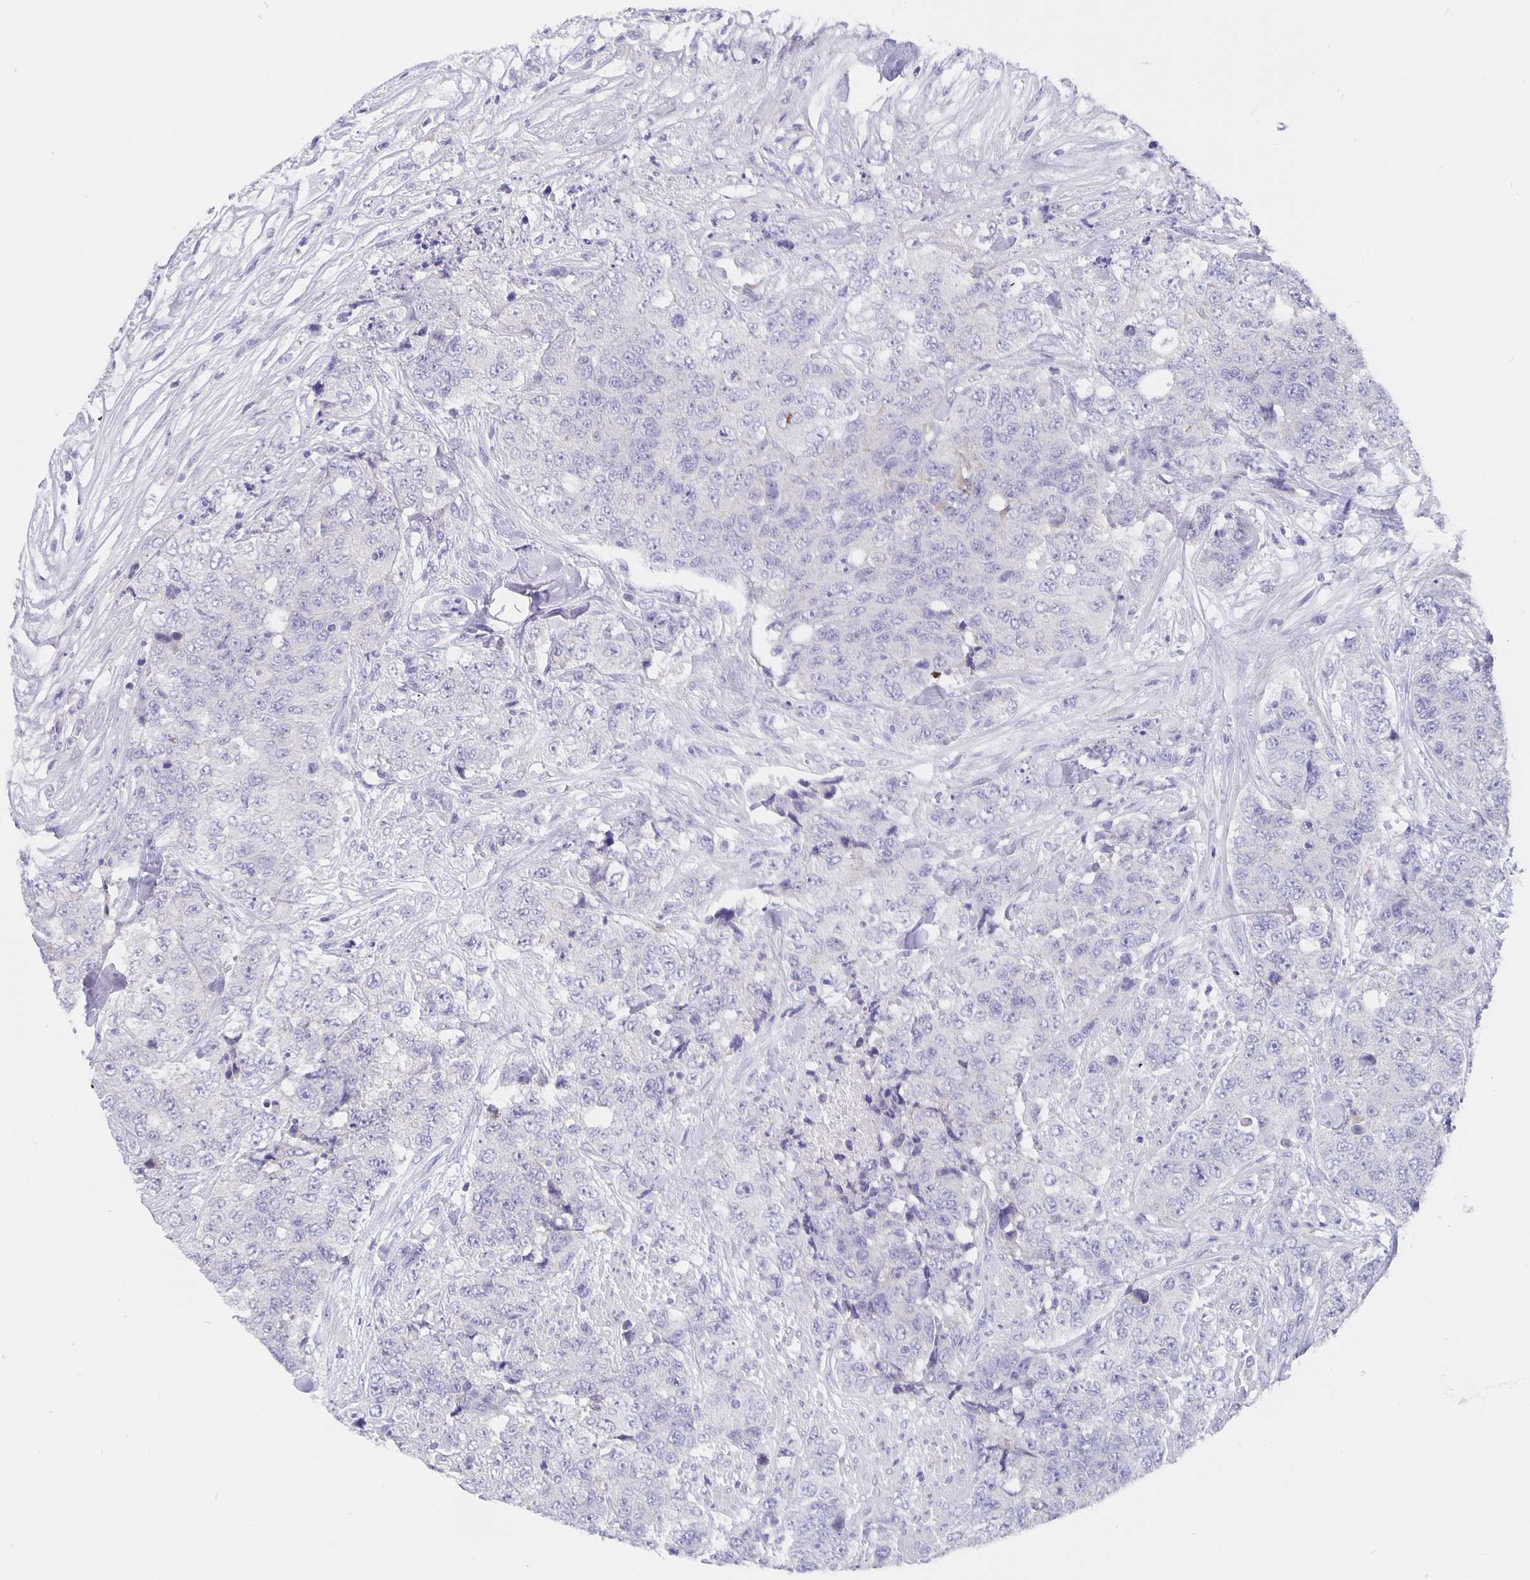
{"staining": {"intensity": "negative", "quantity": "none", "location": "none"}, "tissue": "urothelial cancer", "cell_type": "Tumor cells", "image_type": "cancer", "snomed": [{"axis": "morphology", "description": "Urothelial carcinoma, High grade"}, {"axis": "topography", "description": "Urinary bladder"}], "caption": "This is an immunohistochemistry (IHC) micrograph of urothelial cancer. There is no positivity in tumor cells.", "gene": "CFAP74", "patient": {"sex": "female", "age": 78}}